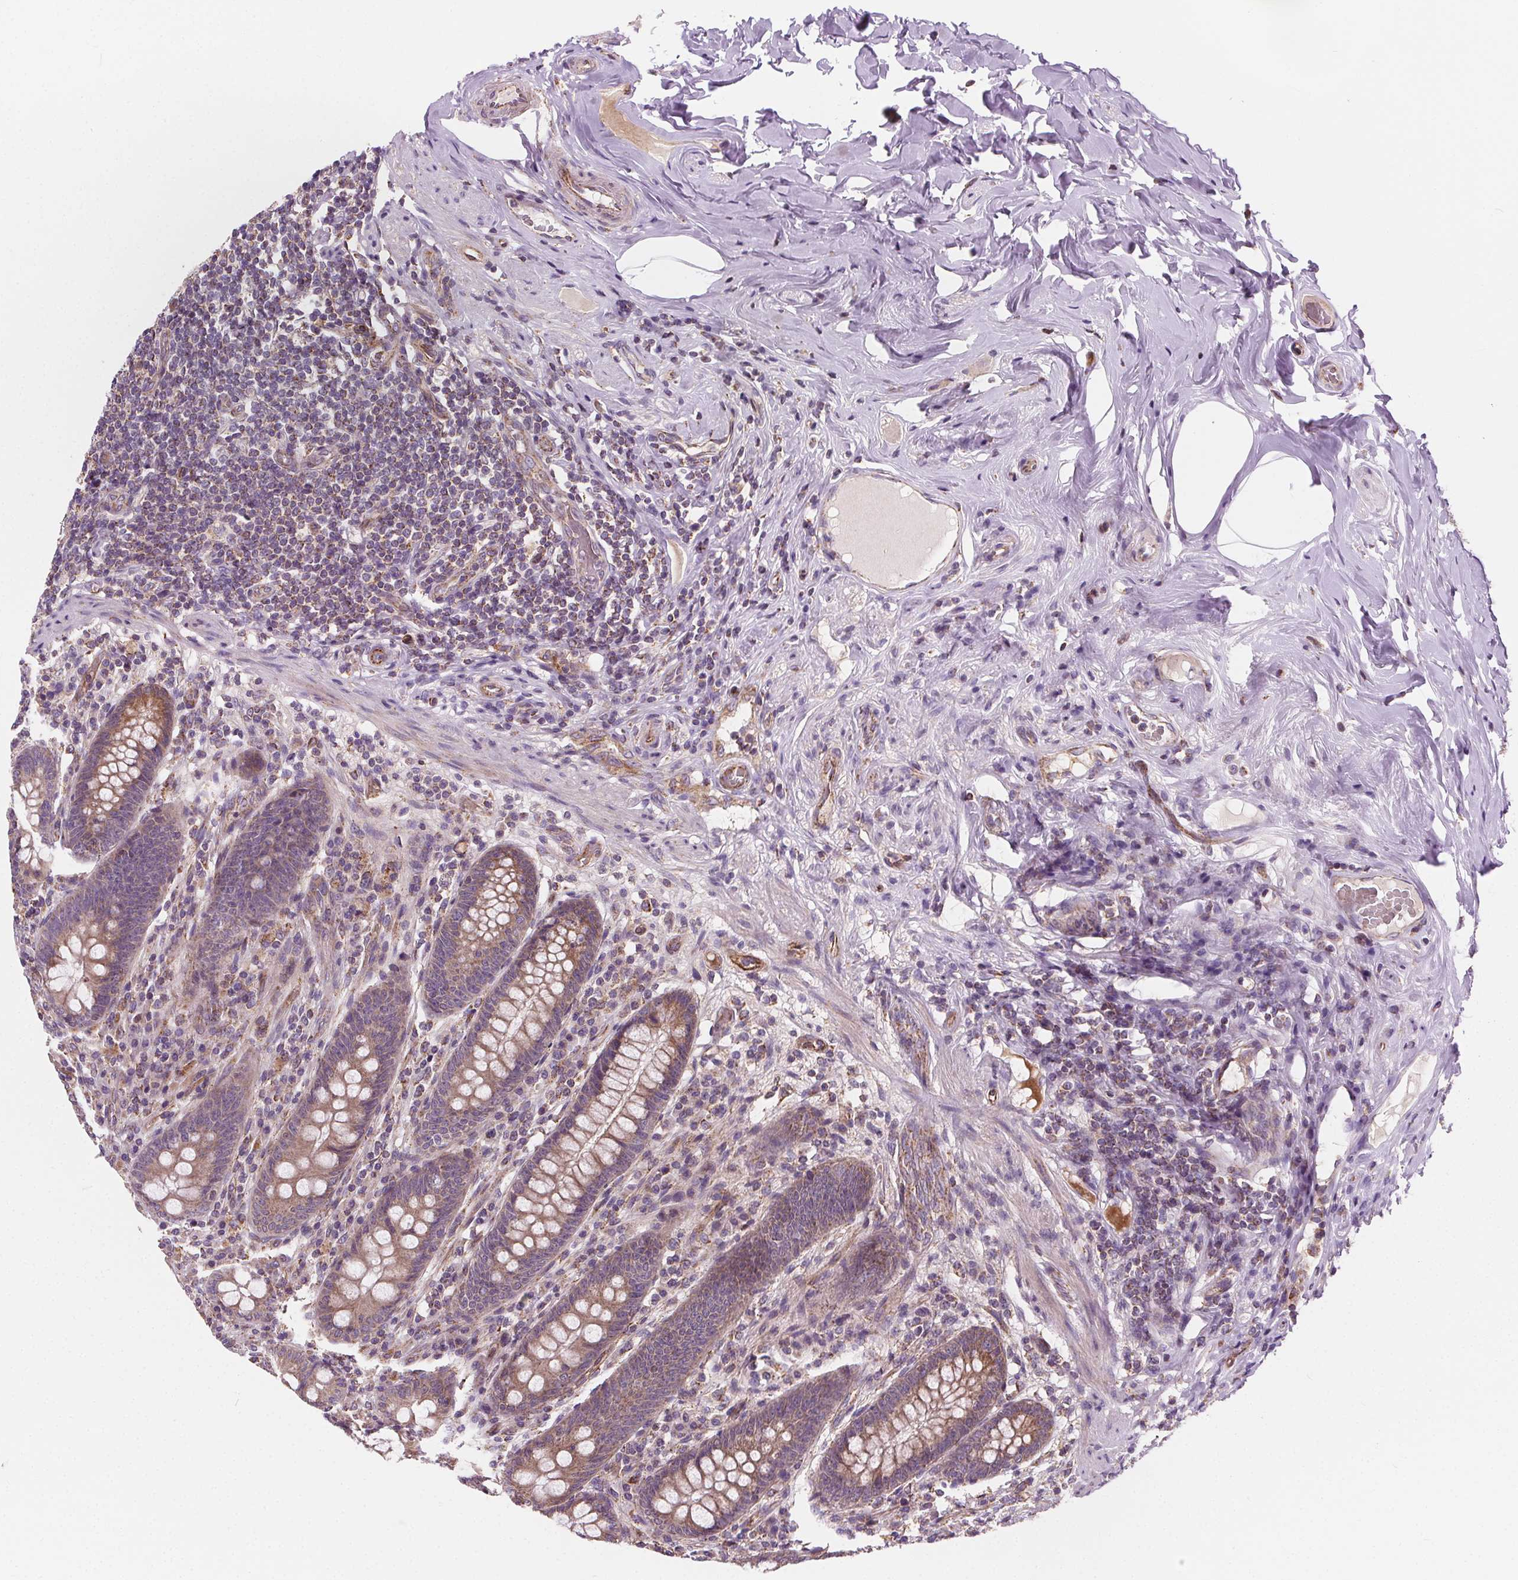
{"staining": {"intensity": "moderate", "quantity": "25%-75%", "location": "cytoplasmic/membranous"}, "tissue": "appendix", "cell_type": "Glandular cells", "image_type": "normal", "snomed": [{"axis": "morphology", "description": "Normal tissue, NOS"}, {"axis": "topography", "description": "Appendix"}], "caption": "There is medium levels of moderate cytoplasmic/membranous staining in glandular cells of benign appendix, as demonstrated by immunohistochemical staining (brown color).", "gene": "GOLT1B", "patient": {"sex": "male", "age": 71}}